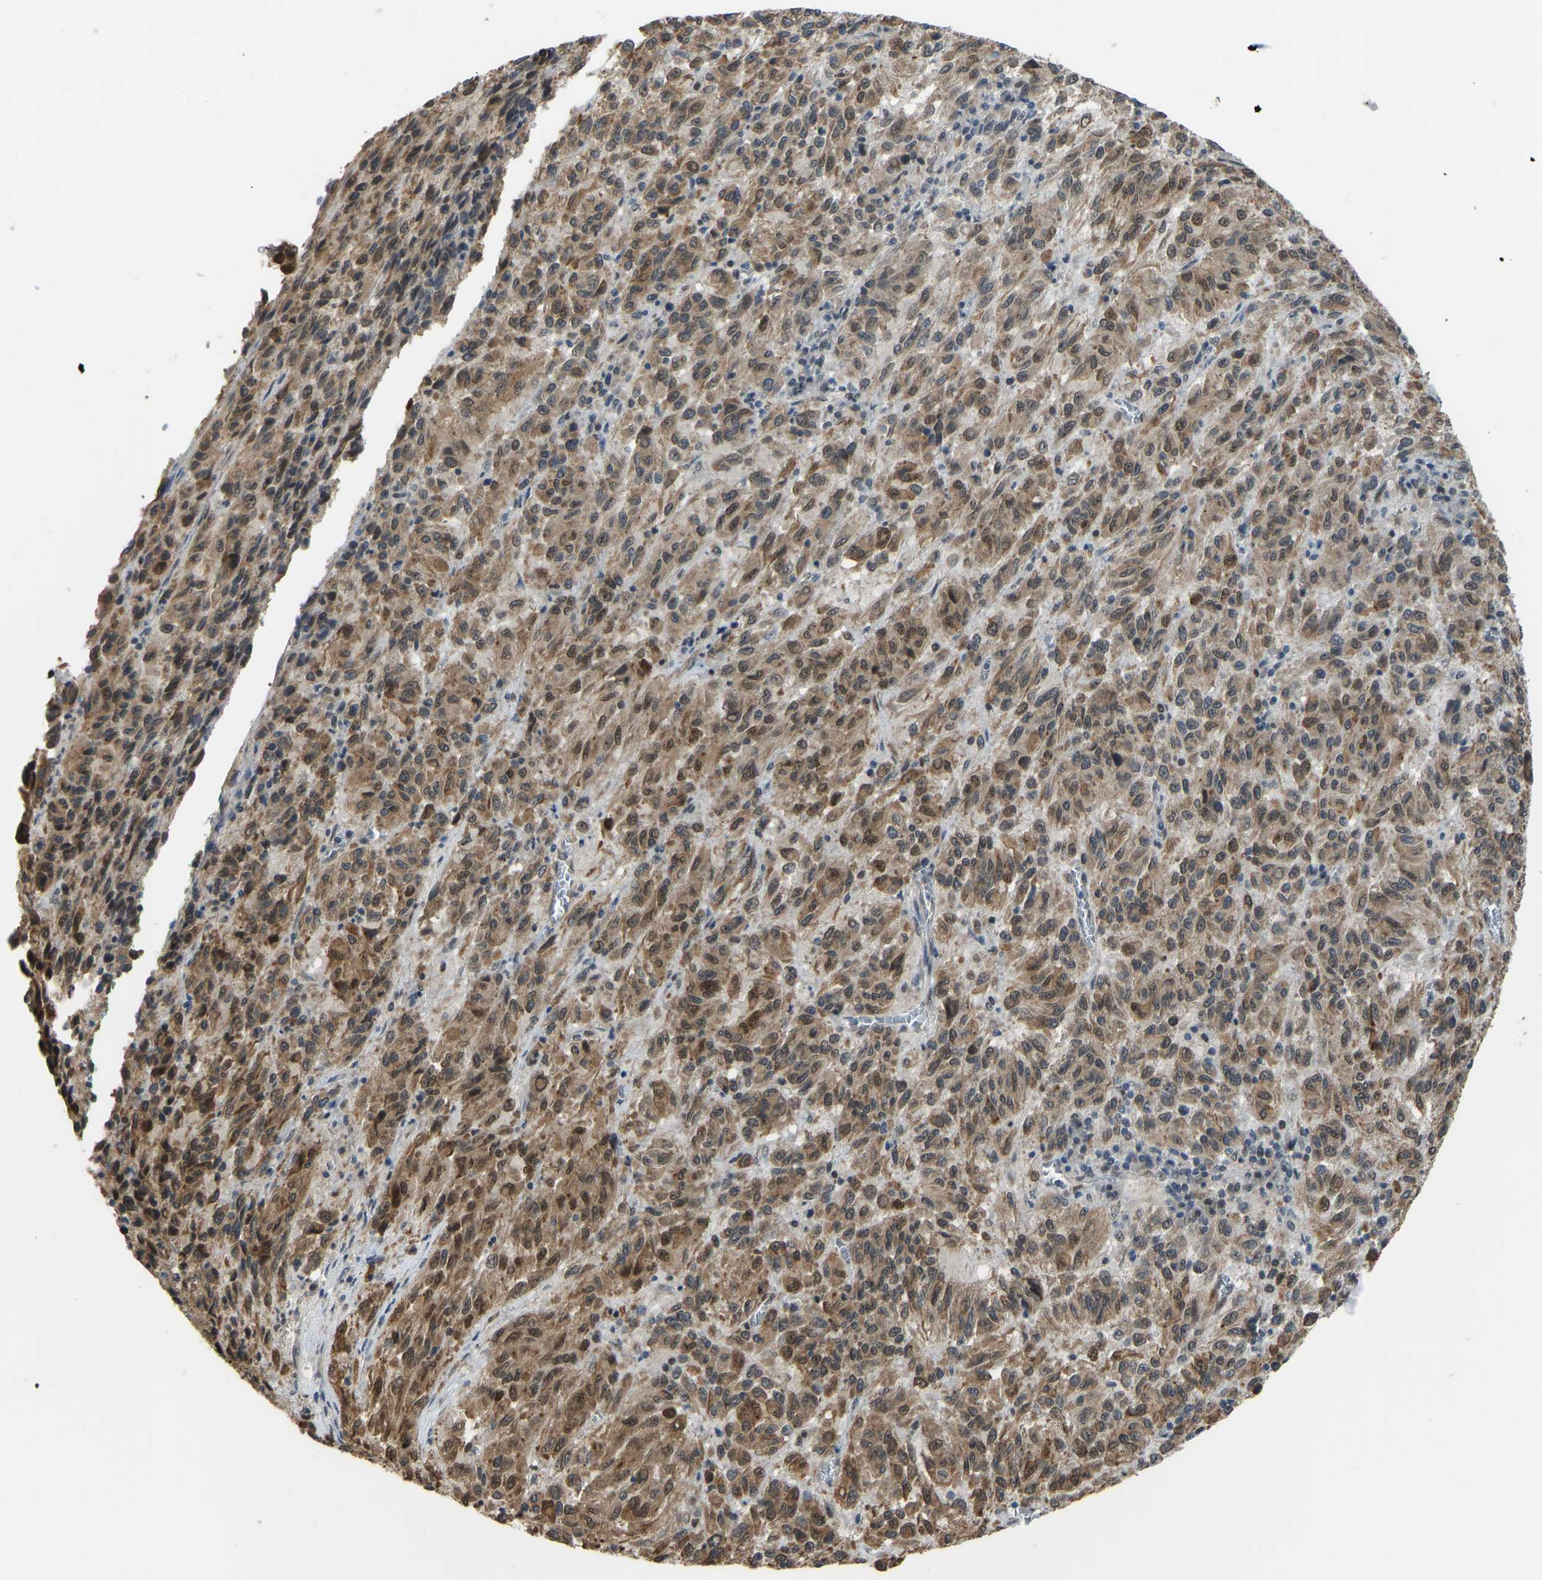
{"staining": {"intensity": "moderate", "quantity": ">75%", "location": "cytoplasmic/membranous,nuclear"}, "tissue": "melanoma", "cell_type": "Tumor cells", "image_type": "cancer", "snomed": [{"axis": "morphology", "description": "Malignant melanoma, Metastatic site"}, {"axis": "topography", "description": "Lung"}], "caption": "An immunohistochemistry (IHC) histopathology image of neoplastic tissue is shown. Protein staining in brown highlights moderate cytoplasmic/membranous and nuclear positivity in malignant melanoma (metastatic site) within tumor cells.", "gene": "KPNA6", "patient": {"sex": "male", "age": 64}}